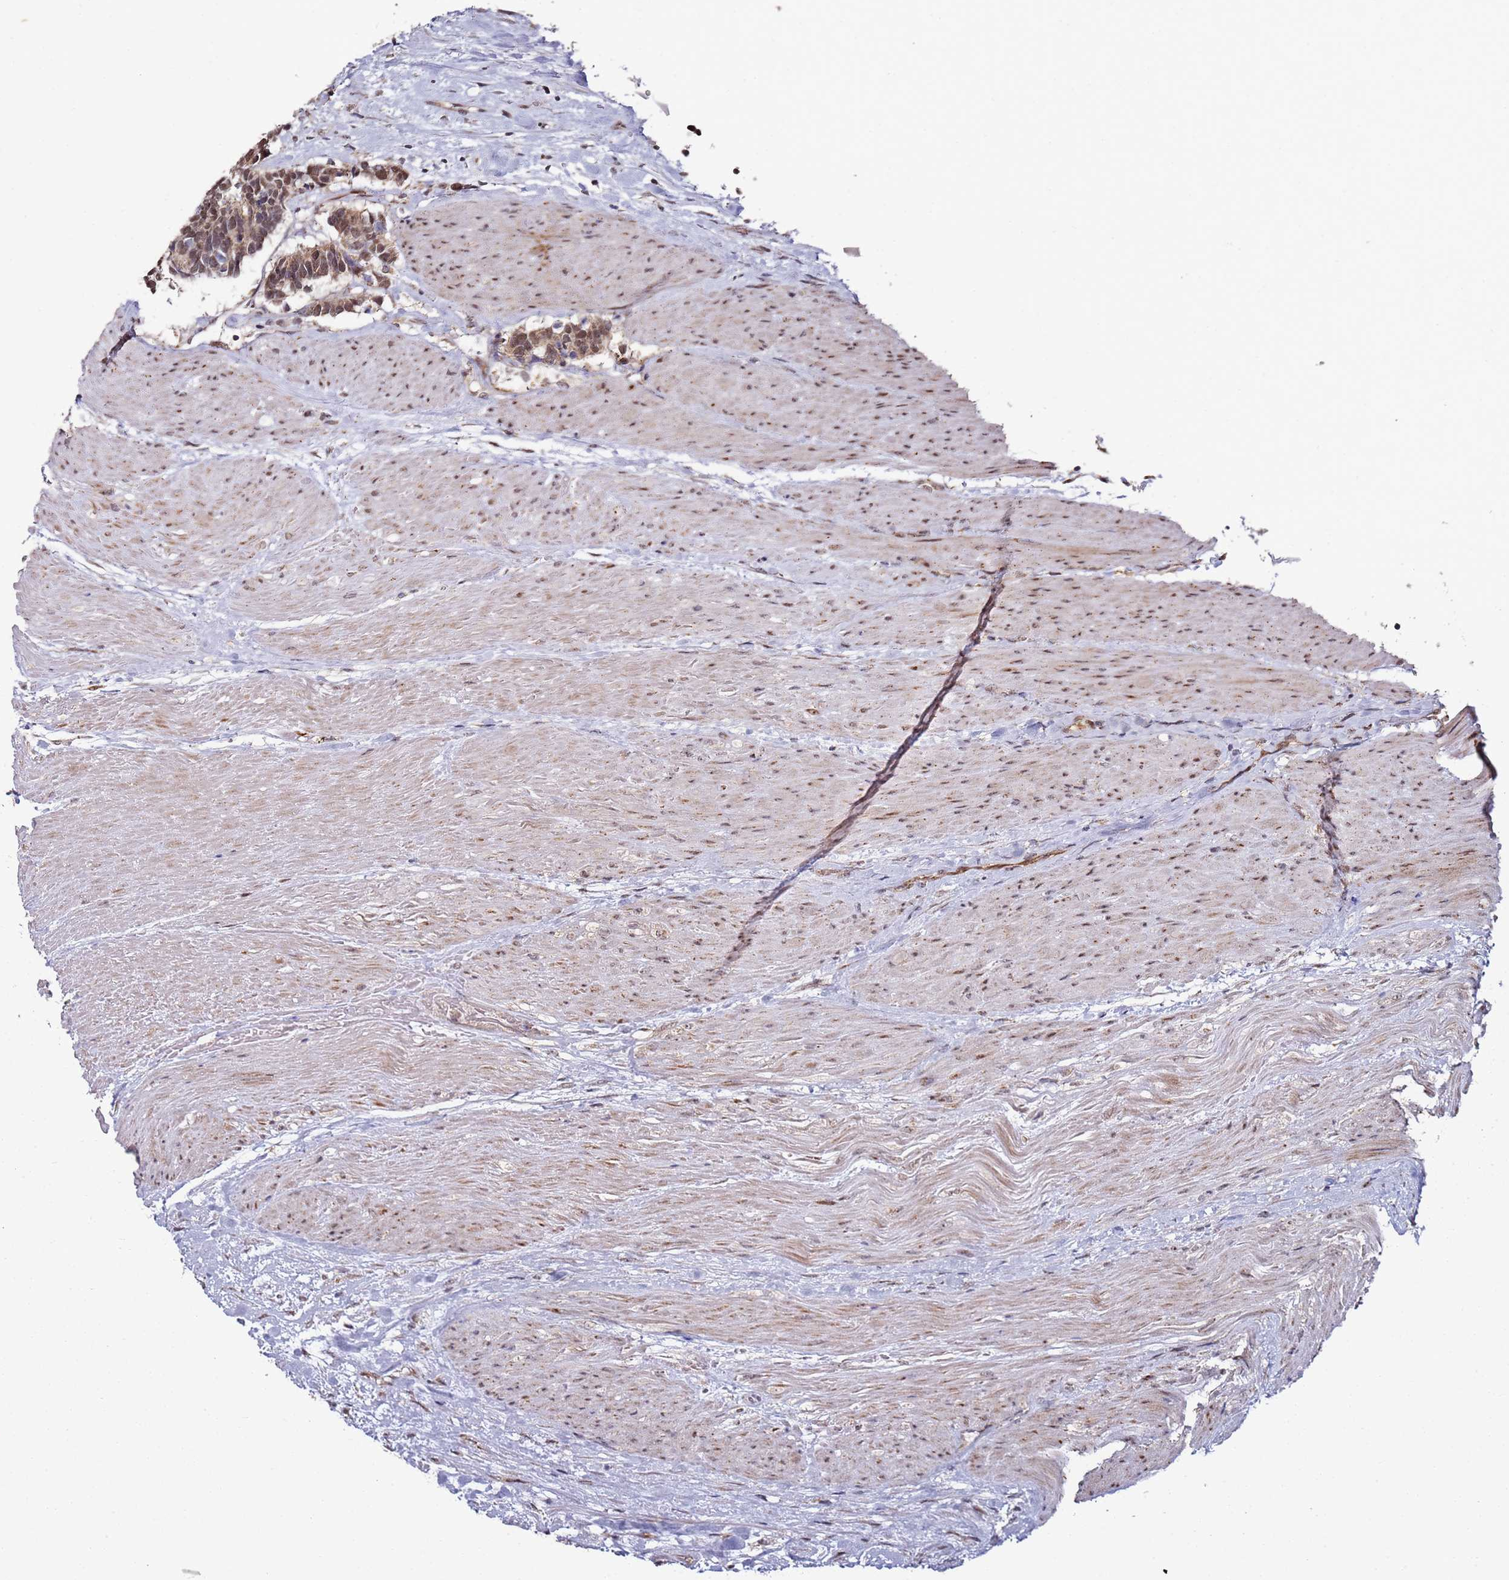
{"staining": {"intensity": "moderate", "quantity": ">75%", "location": "cytoplasmic/membranous,nuclear"}, "tissue": "carcinoid", "cell_type": "Tumor cells", "image_type": "cancer", "snomed": [{"axis": "morphology", "description": "Carcinoma, NOS"}, {"axis": "morphology", "description": "Carcinoid, malignant, NOS"}, {"axis": "topography", "description": "Urinary bladder"}], "caption": "Carcinoma tissue demonstrates moderate cytoplasmic/membranous and nuclear expression in about >75% of tumor cells, visualized by immunohistochemistry.", "gene": "TP53AIP1", "patient": {"sex": "male", "age": 57}}